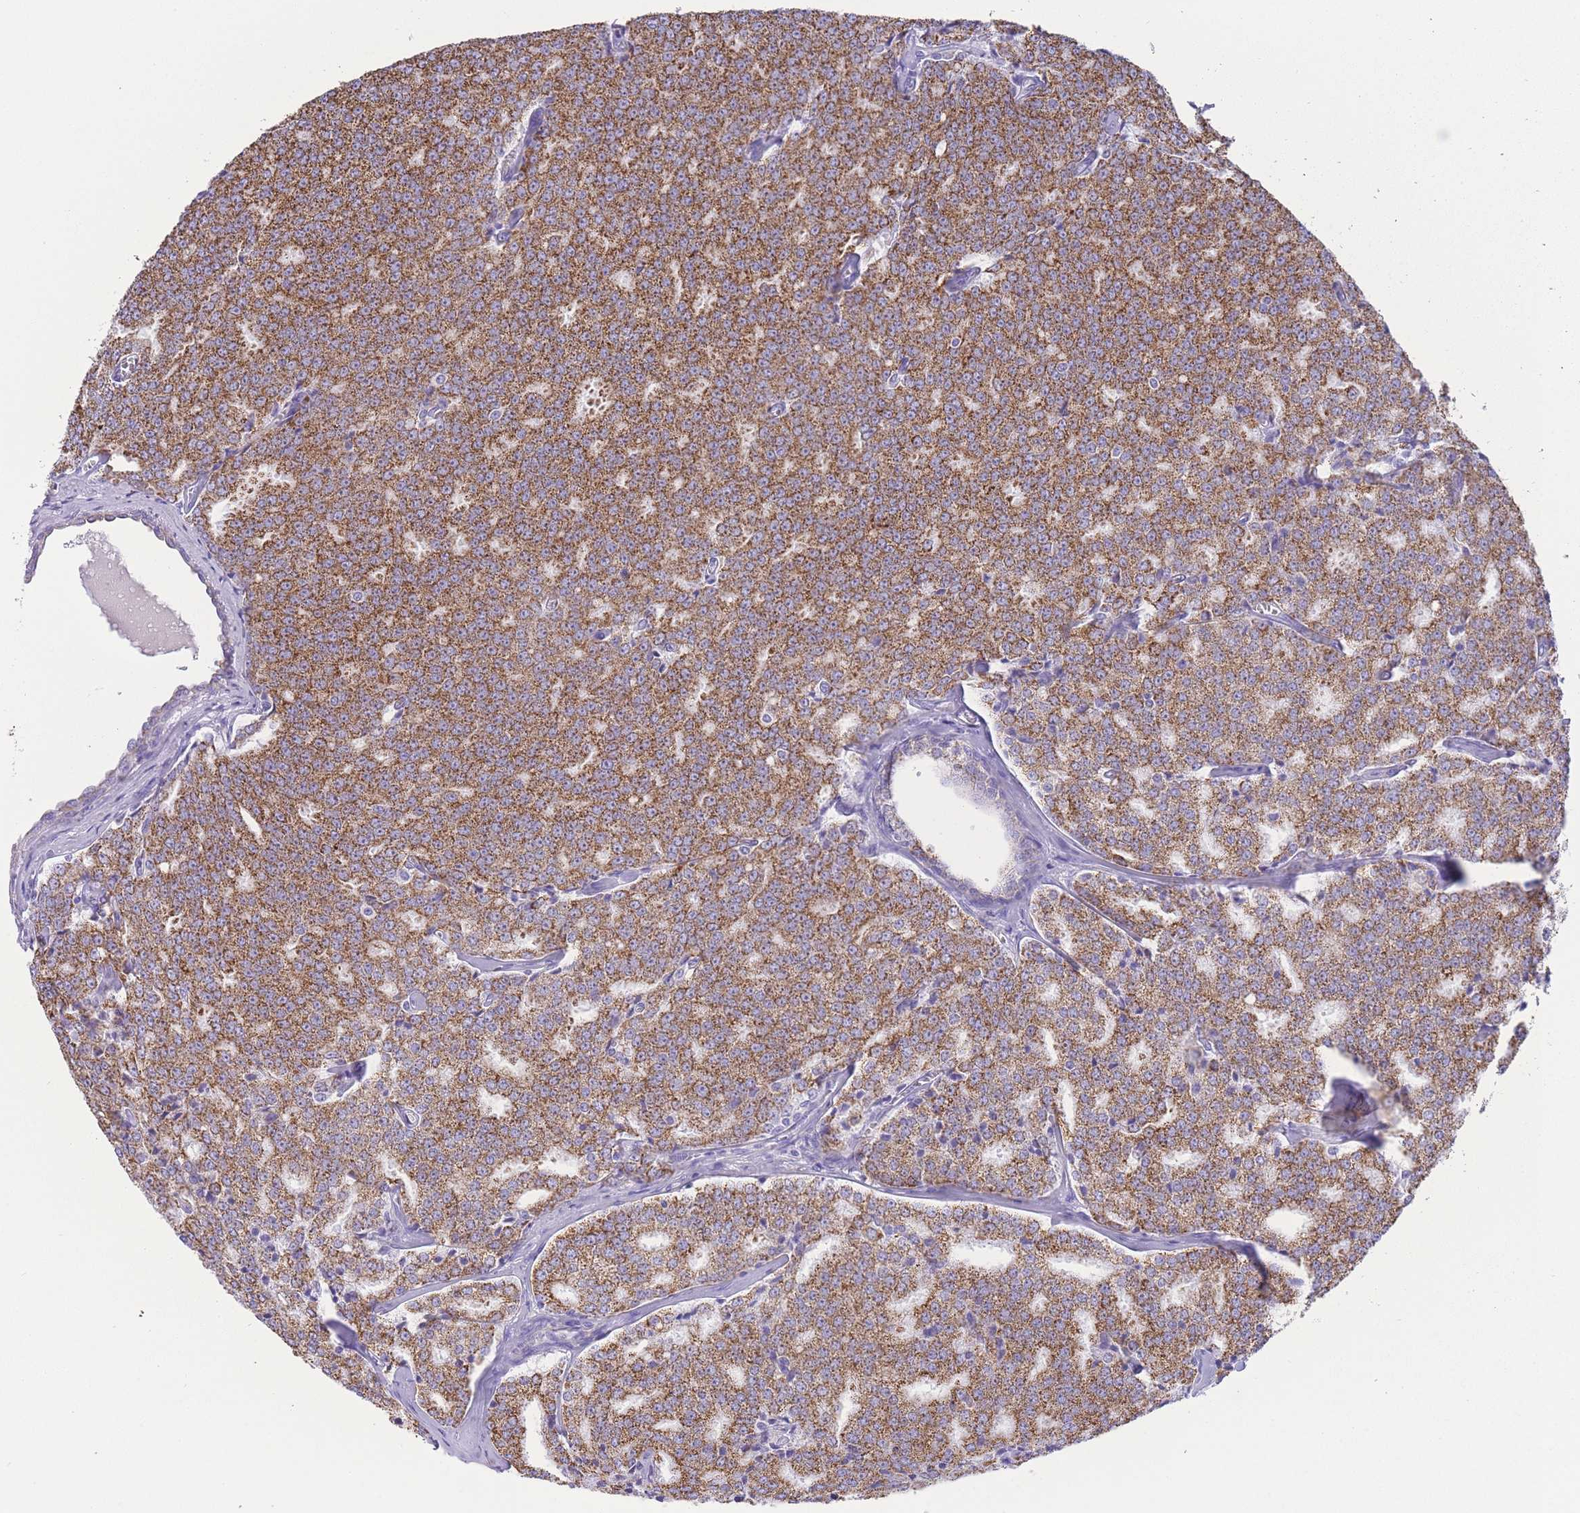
{"staining": {"intensity": "strong", "quantity": ">75%", "location": "cytoplasmic/membranous"}, "tissue": "prostate cancer", "cell_type": "Tumor cells", "image_type": "cancer", "snomed": [{"axis": "morphology", "description": "Adenocarcinoma, Low grade"}, {"axis": "topography", "description": "Prostate"}], "caption": "Human adenocarcinoma (low-grade) (prostate) stained for a protein (brown) shows strong cytoplasmic/membranous positive expression in about >75% of tumor cells.", "gene": "ACSM4", "patient": {"sex": "male", "age": 60}}